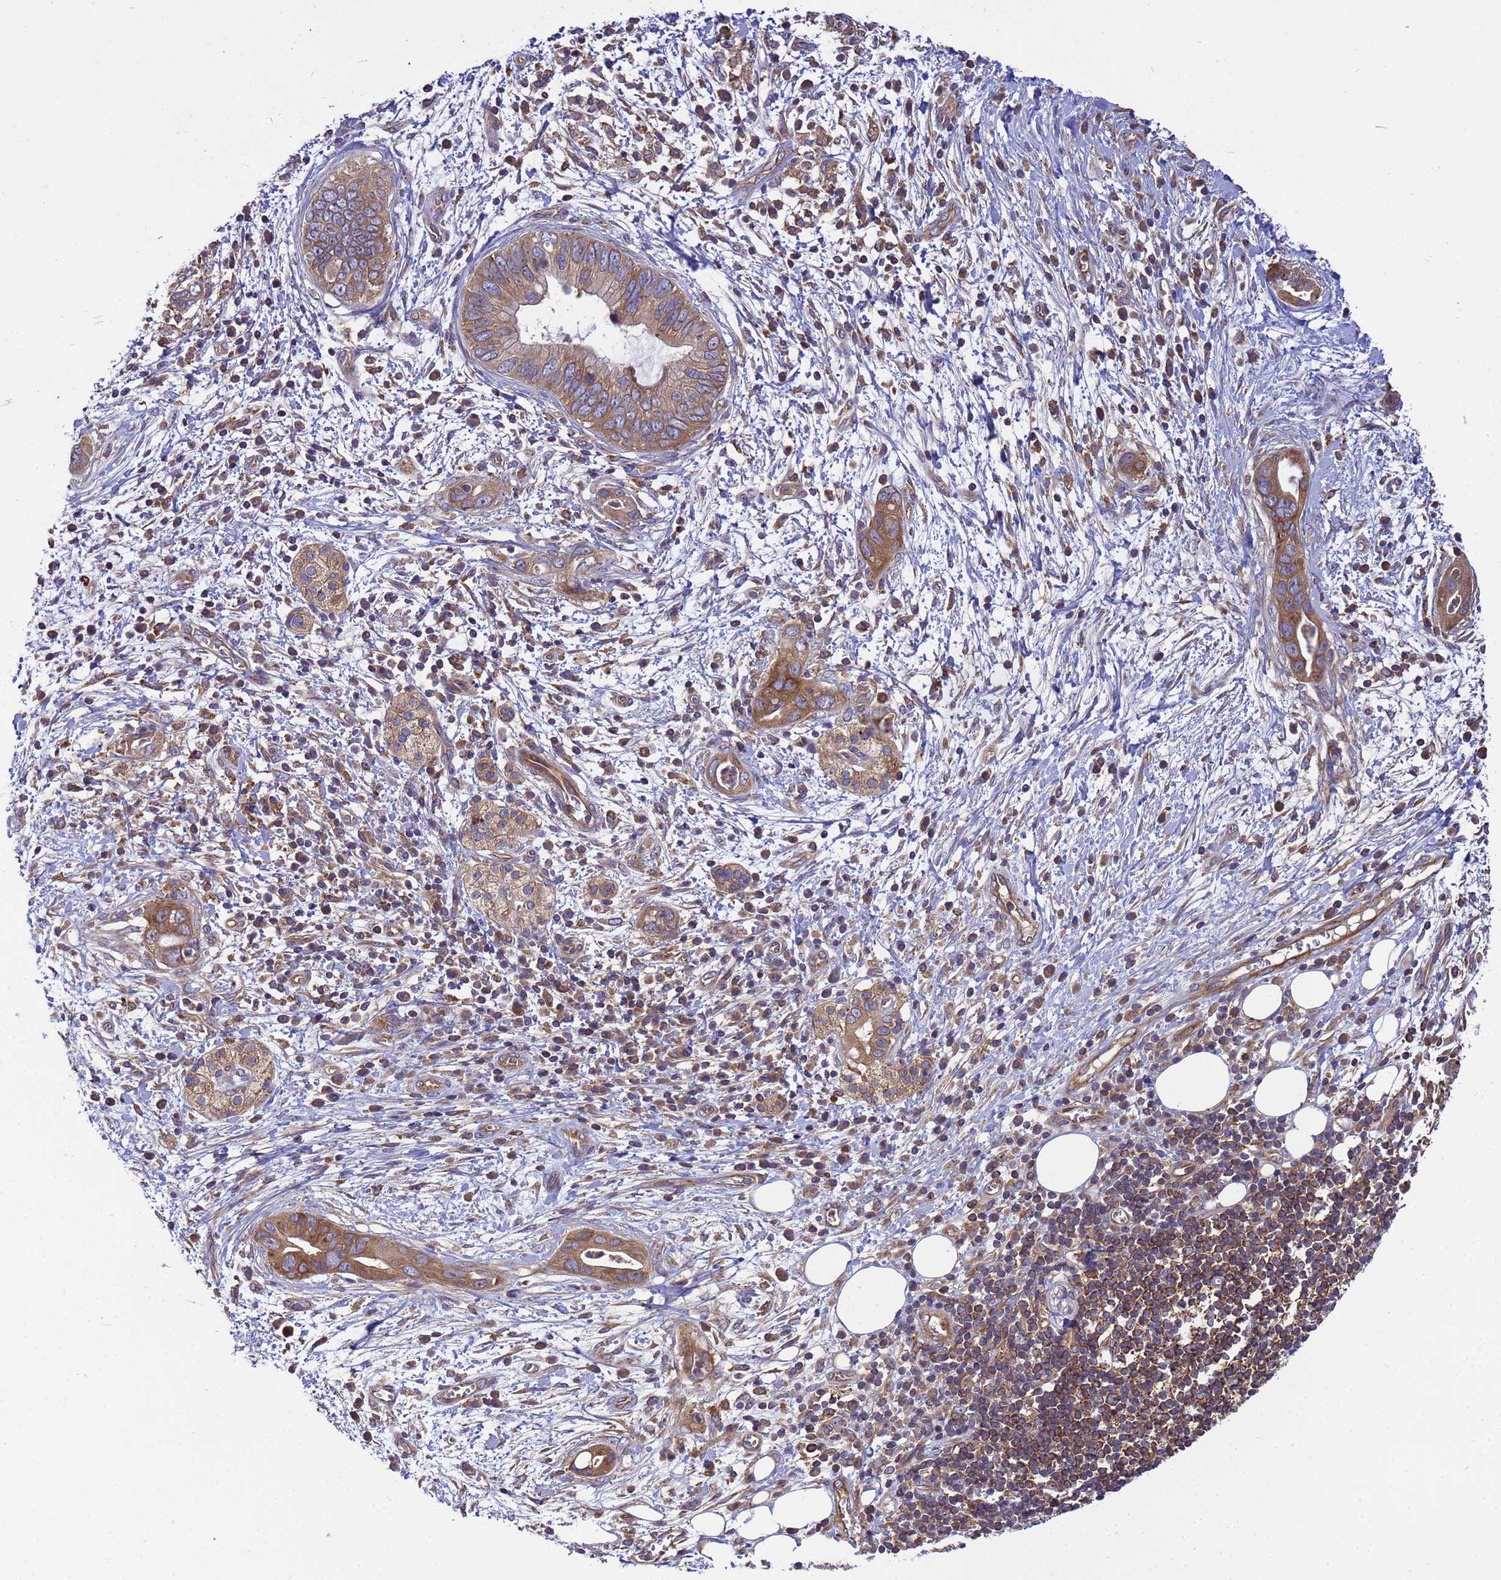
{"staining": {"intensity": "moderate", "quantity": ">75%", "location": "cytoplasmic/membranous"}, "tissue": "pancreatic cancer", "cell_type": "Tumor cells", "image_type": "cancer", "snomed": [{"axis": "morphology", "description": "Adenocarcinoma, NOS"}, {"axis": "topography", "description": "Pancreas"}], "caption": "Immunohistochemical staining of human pancreatic cancer (adenocarcinoma) demonstrates medium levels of moderate cytoplasmic/membranous protein staining in about >75% of tumor cells.", "gene": "BECN1", "patient": {"sex": "male", "age": 75}}